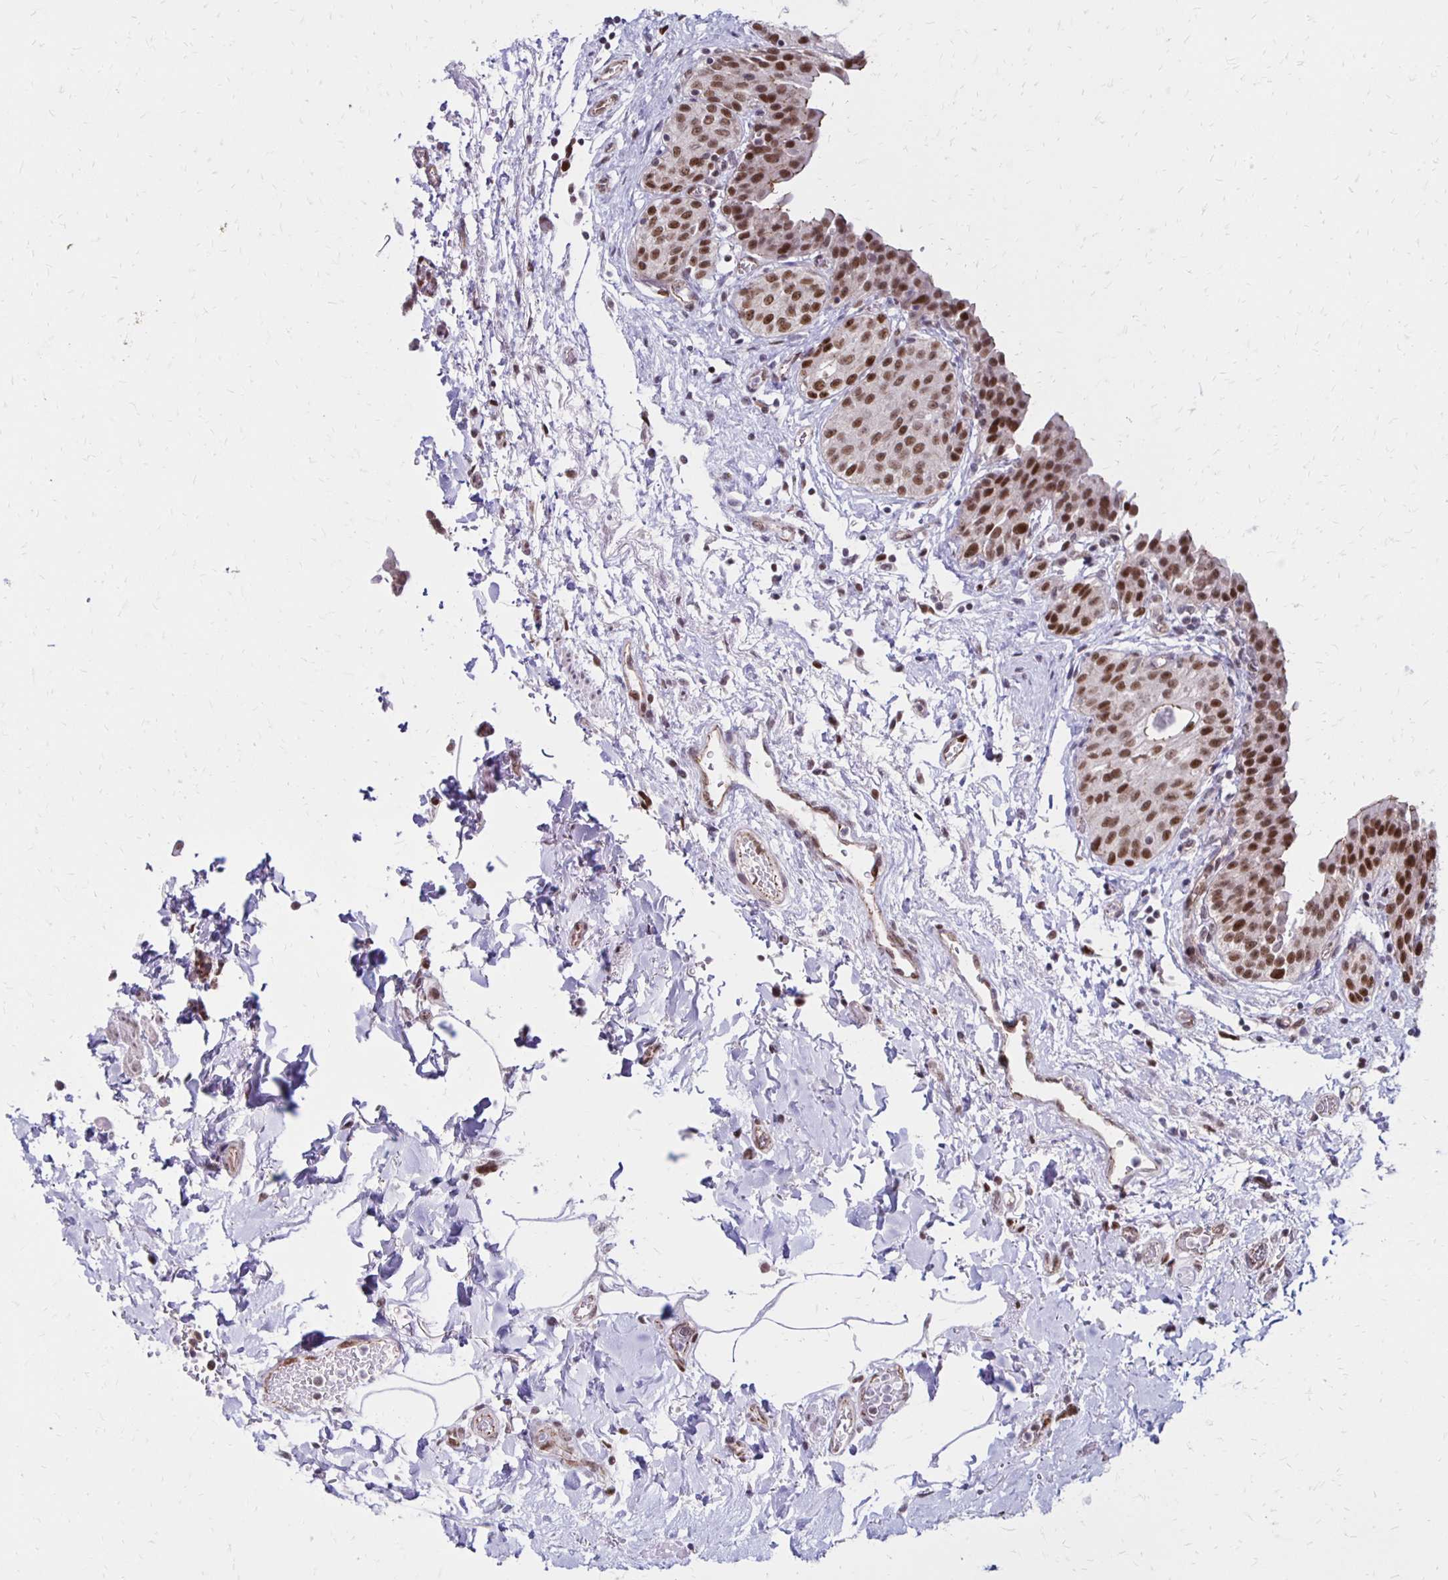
{"staining": {"intensity": "moderate", "quantity": ">75%", "location": "cytoplasmic/membranous,nuclear"}, "tissue": "urinary bladder", "cell_type": "Urothelial cells", "image_type": "normal", "snomed": [{"axis": "morphology", "description": "Normal tissue, NOS"}, {"axis": "topography", "description": "Urinary bladder"}], "caption": "Immunohistochemistry of normal urinary bladder displays medium levels of moderate cytoplasmic/membranous,nuclear staining in approximately >75% of urothelial cells. (Brightfield microscopy of DAB IHC at high magnification).", "gene": "DDB2", "patient": {"sex": "male", "age": 68}}